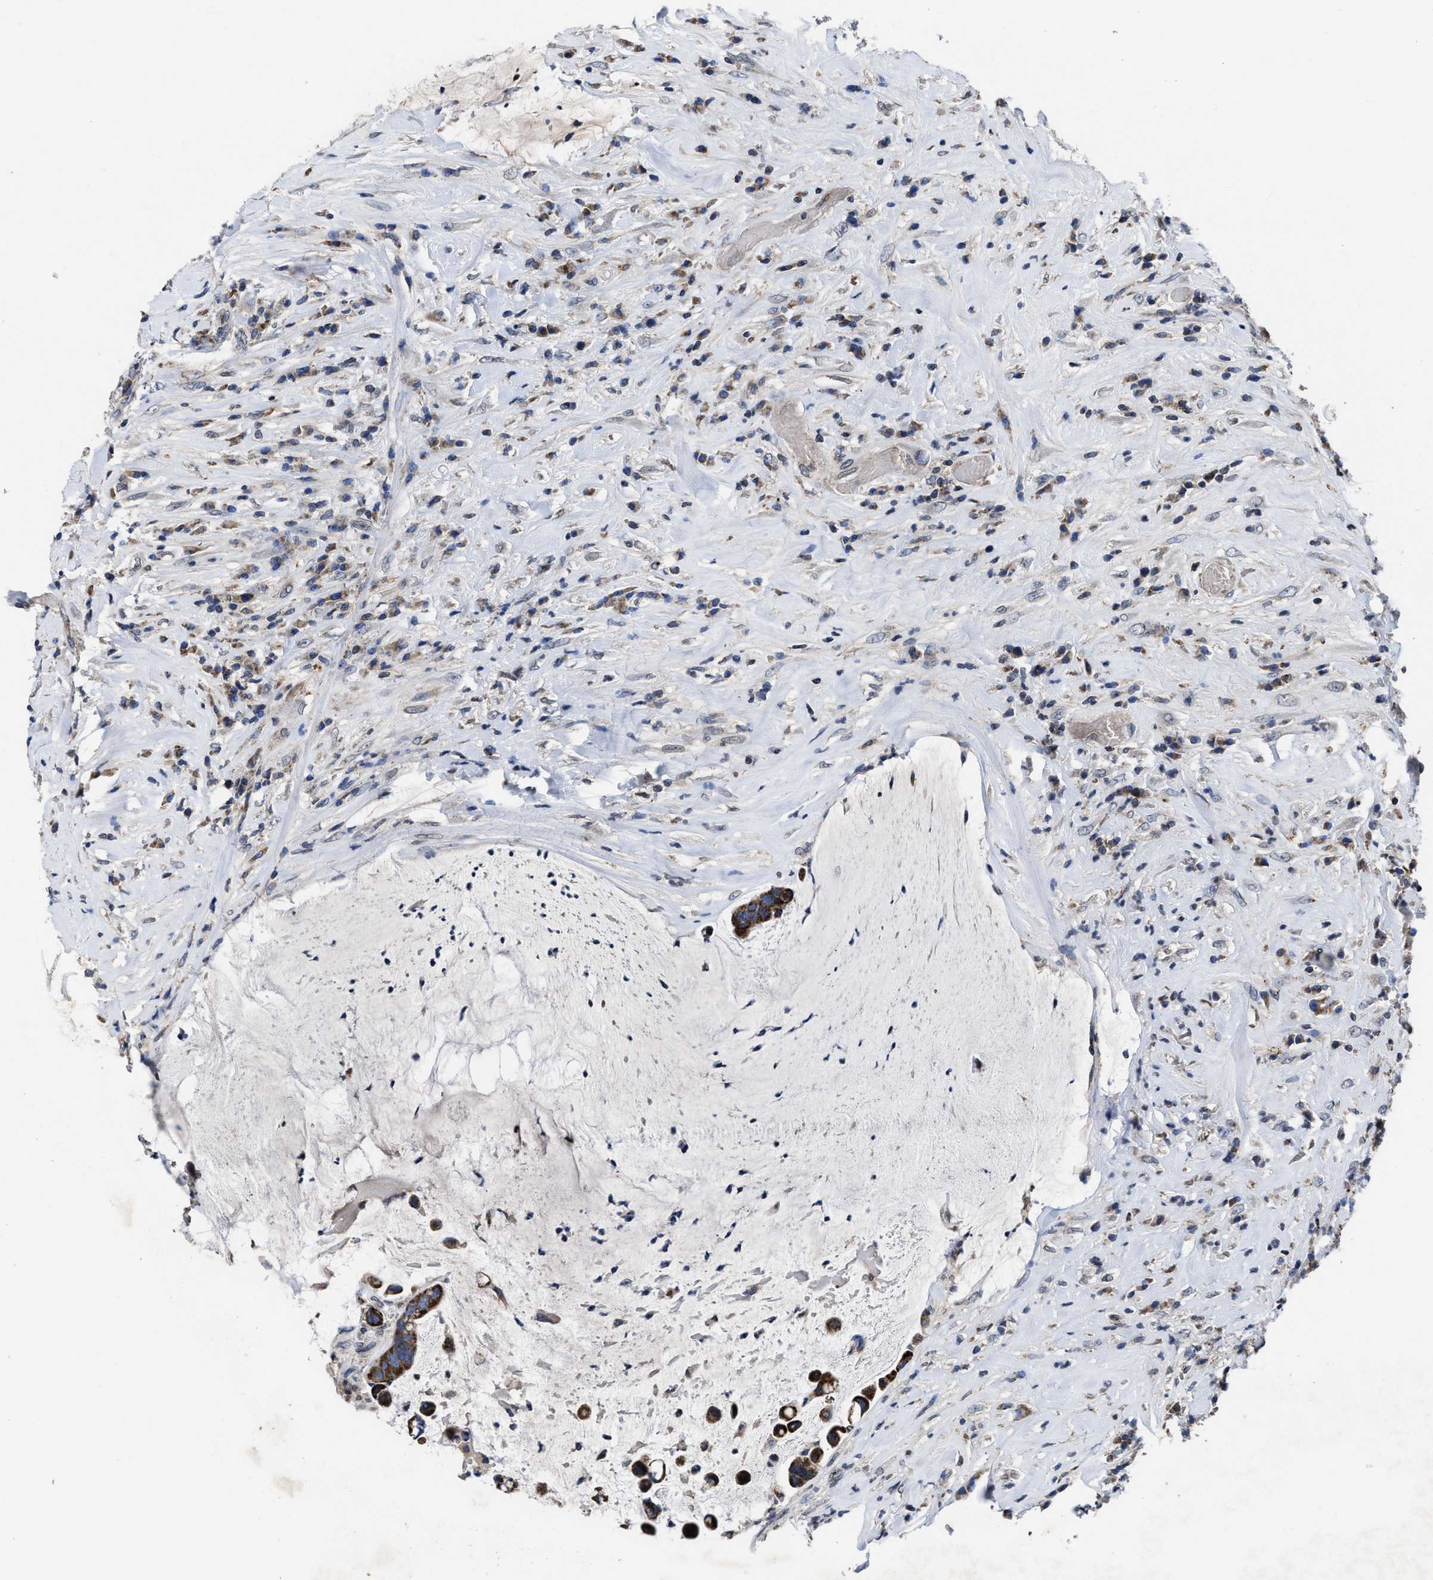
{"staining": {"intensity": "strong", "quantity": ">75%", "location": "cytoplasmic/membranous"}, "tissue": "colorectal cancer", "cell_type": "Tumor cells", "image_type": "cancer", "snomed": [{"axis": "morphology", "description": "Adenocarcinoma, NOS"}, {"axis": "topography", "description": "Rectum"}], "caption": "Adenocarcinoma (colorectal) stained with a brown dye demonstrates strong cytoplasmic/membranous positive positivity in about >75% of tumor cells.", "gene": "CACNA1D", "patient": {"sex": "female", "age": 89}}